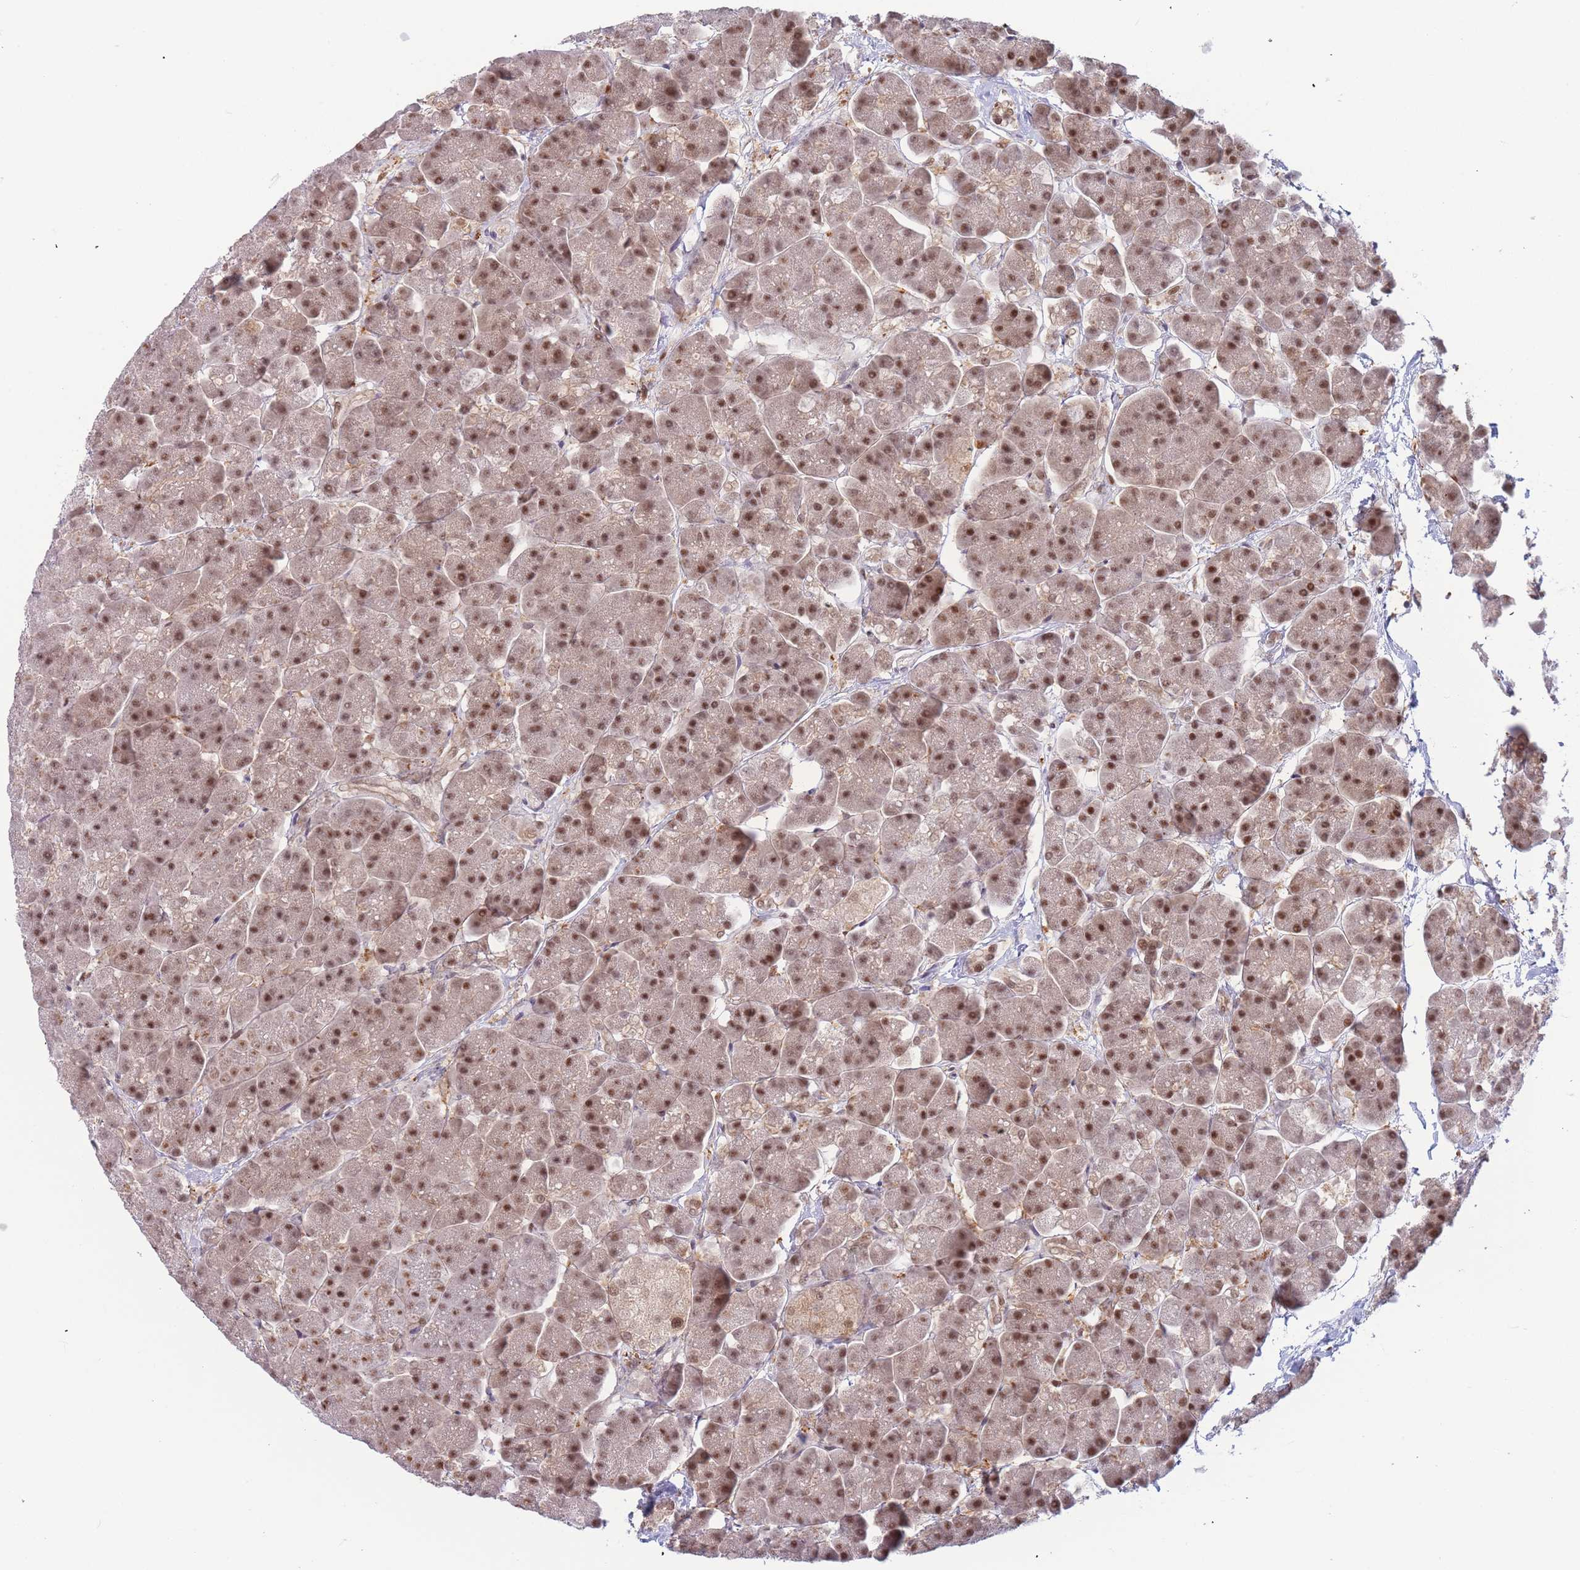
{"staining": {"intensity": "strong", "quantity": ">75%", "location": "nuclear"}, "tissue": "pancreas", "cell_type": "Exocrine glandular cells", "image_type": "normal", "snomed": [{"axis": "morphology", "description": "Normal tissue, NOS"}, {"axis": "topography", "description": "Pancreas"}, {"axis": "topography", "description": "Peripheral nerve tissue"}], "caption": "This is a histology image of immunohistochemistry staining of unremarkable pancreas, which shows strong positivity in the nuclear of exocrine glandular cells.", "gene": "DEAF1", "patient": {"sex": "male", "age": 54}}